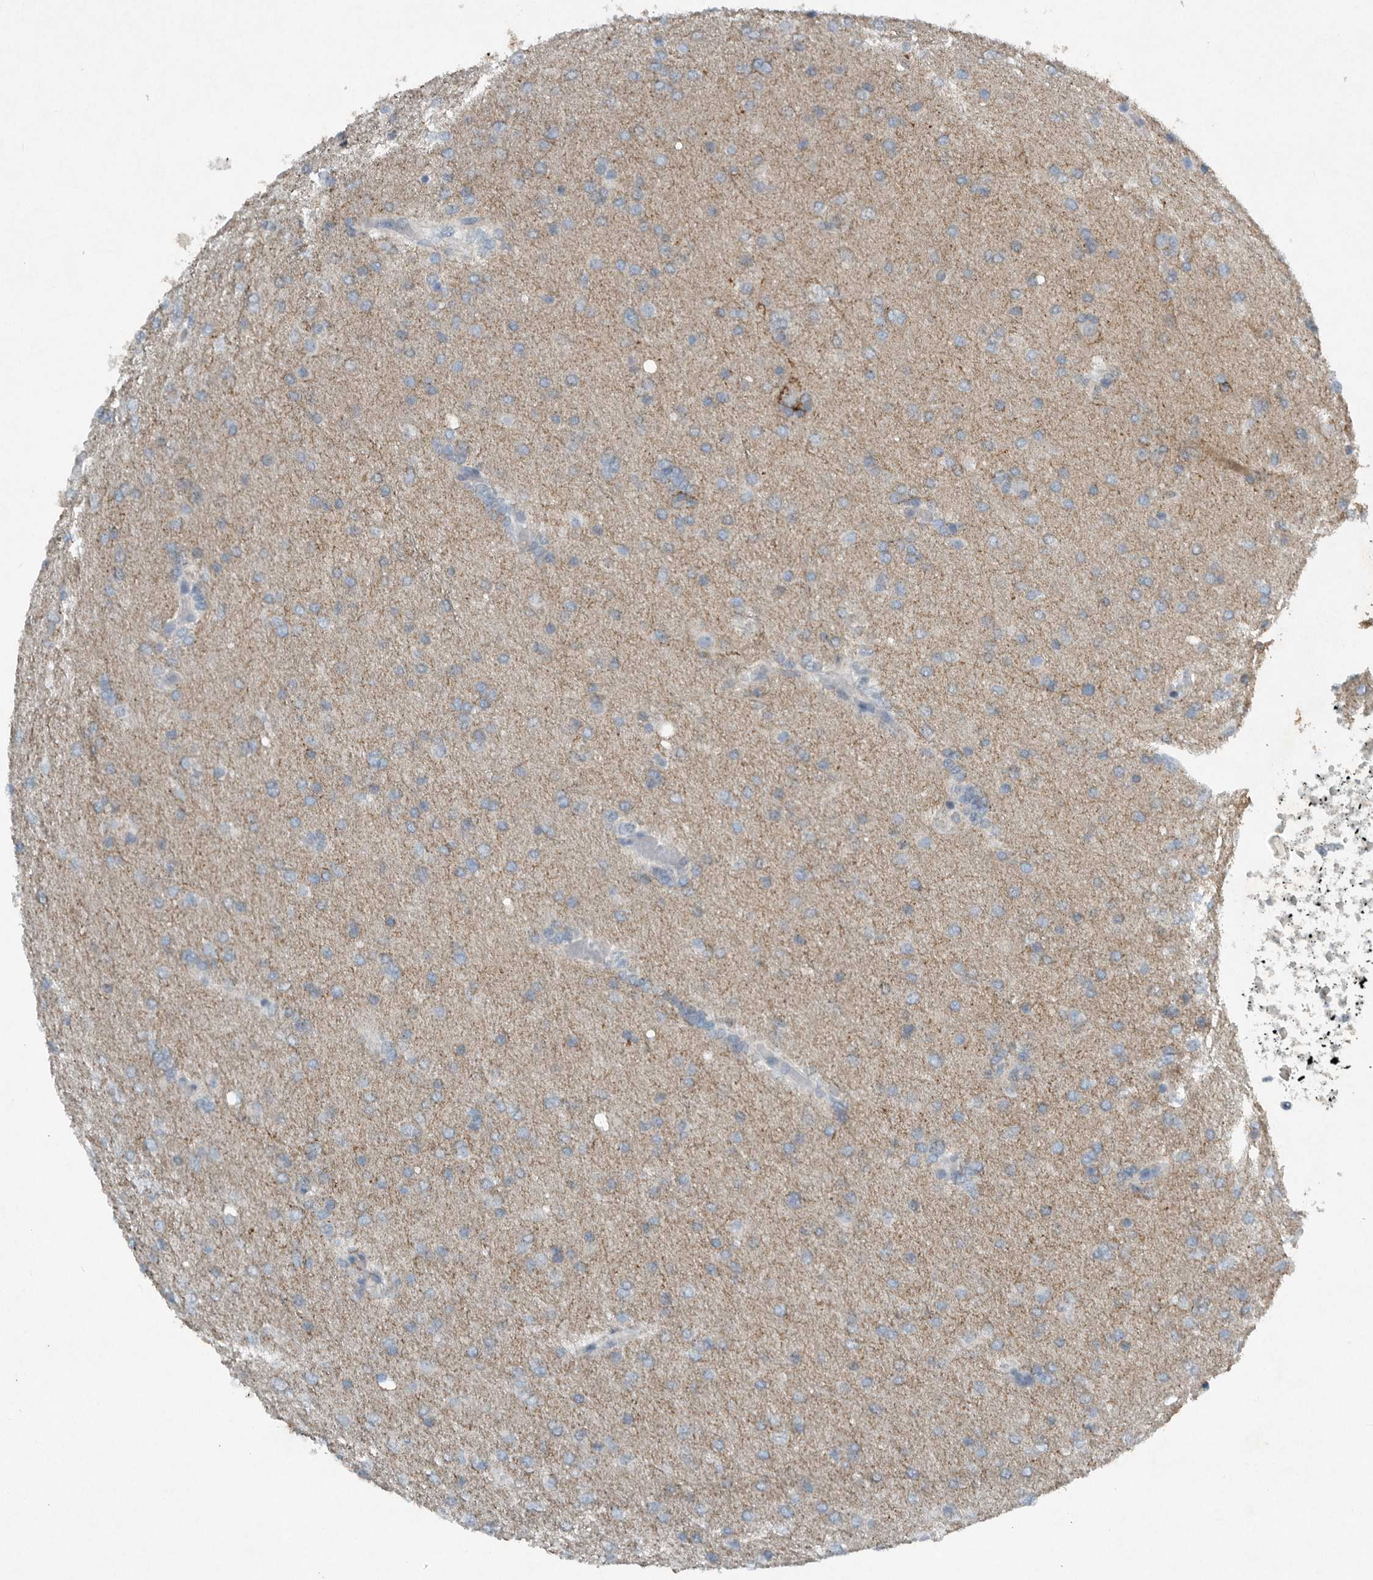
{"staining": {"intensity": "weak", "quantity": "<25%", "location": "cytoplasmic/membranous"}, "tissue": "glioma", "cell_type": "Tumor cells", "image_type": "cancer", "snomed": [{"axis": "morphology", "description": "Glioma, malignant, High grade"}, {"axis": "topography", "description": "Cerebral cortex"}], "caption": "A high-resolution image shows immunohistochemistry (IHC) staining of glioma, which exhibits no significant positivity in tumor cells.", "gene": "IL20", "patient": {"sex": "female", "age": 36}}